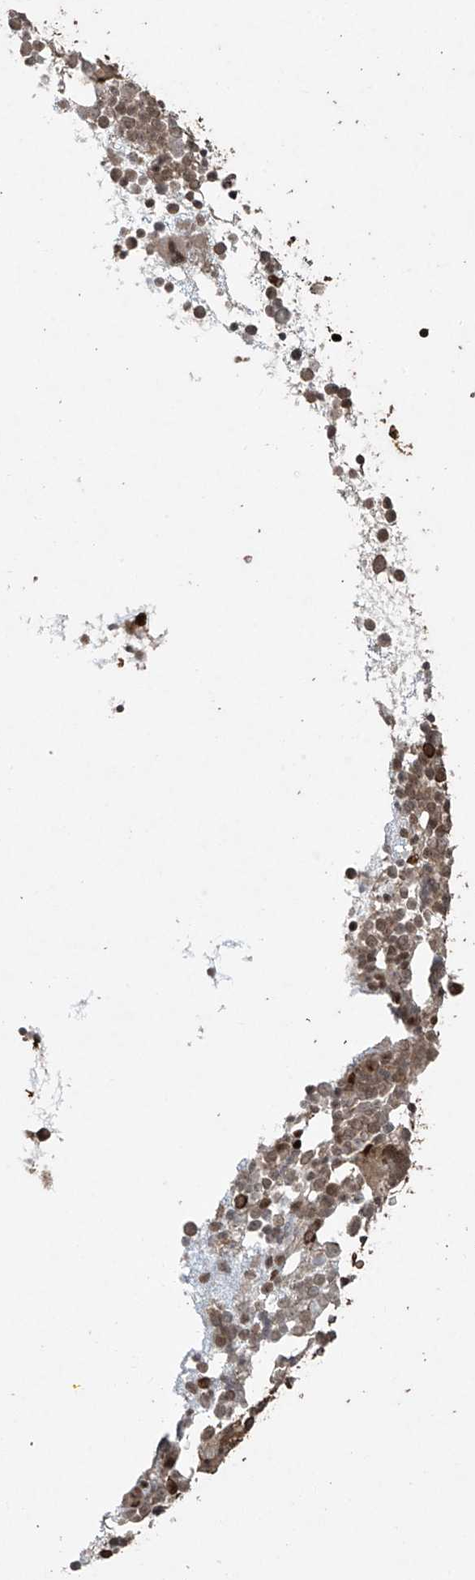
{"staining": {"intensity": "strong", "quantity": "25%-75%", "location": "cytoplasmic/membranous"}, "tissue": "bone marrow", "cell_type": "Hematopoietic cells", "image_type": "normal", "snomed": [{"axis": "morphology", "description": "Normal tissue, NOS"}, {"axis": "topography", "description": "Bone marrow"}], "caption": "Protein staining displays strong cytoplasmic/membranous expression in about 25%-75% of hematopoietic cells in normal bone marrow.", "gene": "TTC22", "patient": {"sex": "female", "age": 57}}